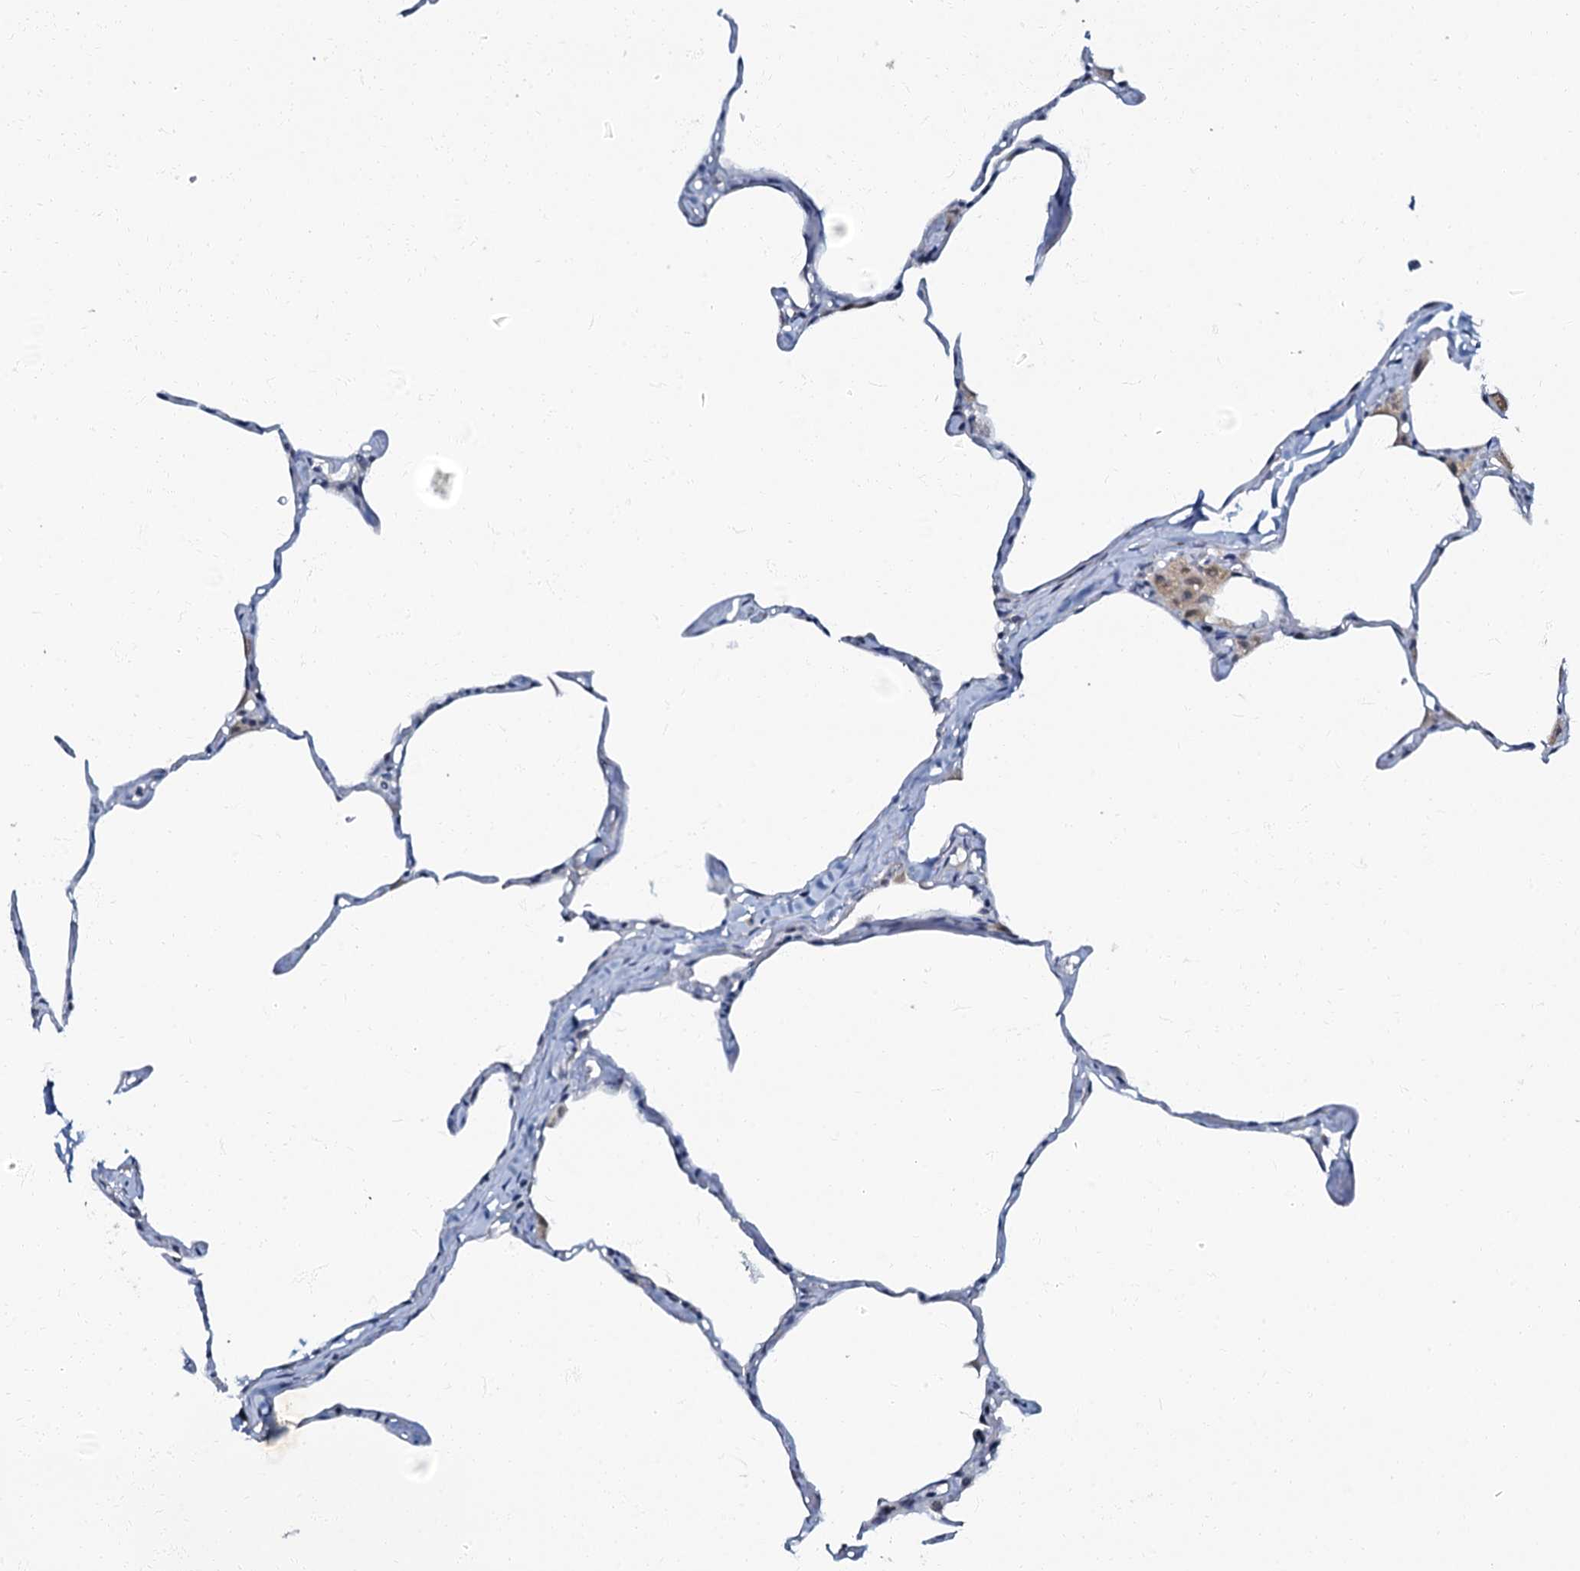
{"staining": {"intensity": "negative", "quantity": "none", "location": "none"}, "tissue": "lung", "cell_type": "Alveolar cells", "image_type": "normal", "snomed": [{"axis": "morphology", "description": "Normal tissue, NOS"}, {"axis": "topography", "description": "Lung"}], "caption": "The immunohistochemistry (IHC) micrograph has no significant staining in alveolar cells of lung. (Brightfield microscopy of DAB (3,3'-diaminobenzidine) IHC at high magnification).", "gene": "MRPL51", "patient": {"sex": "male", "age": 65}}